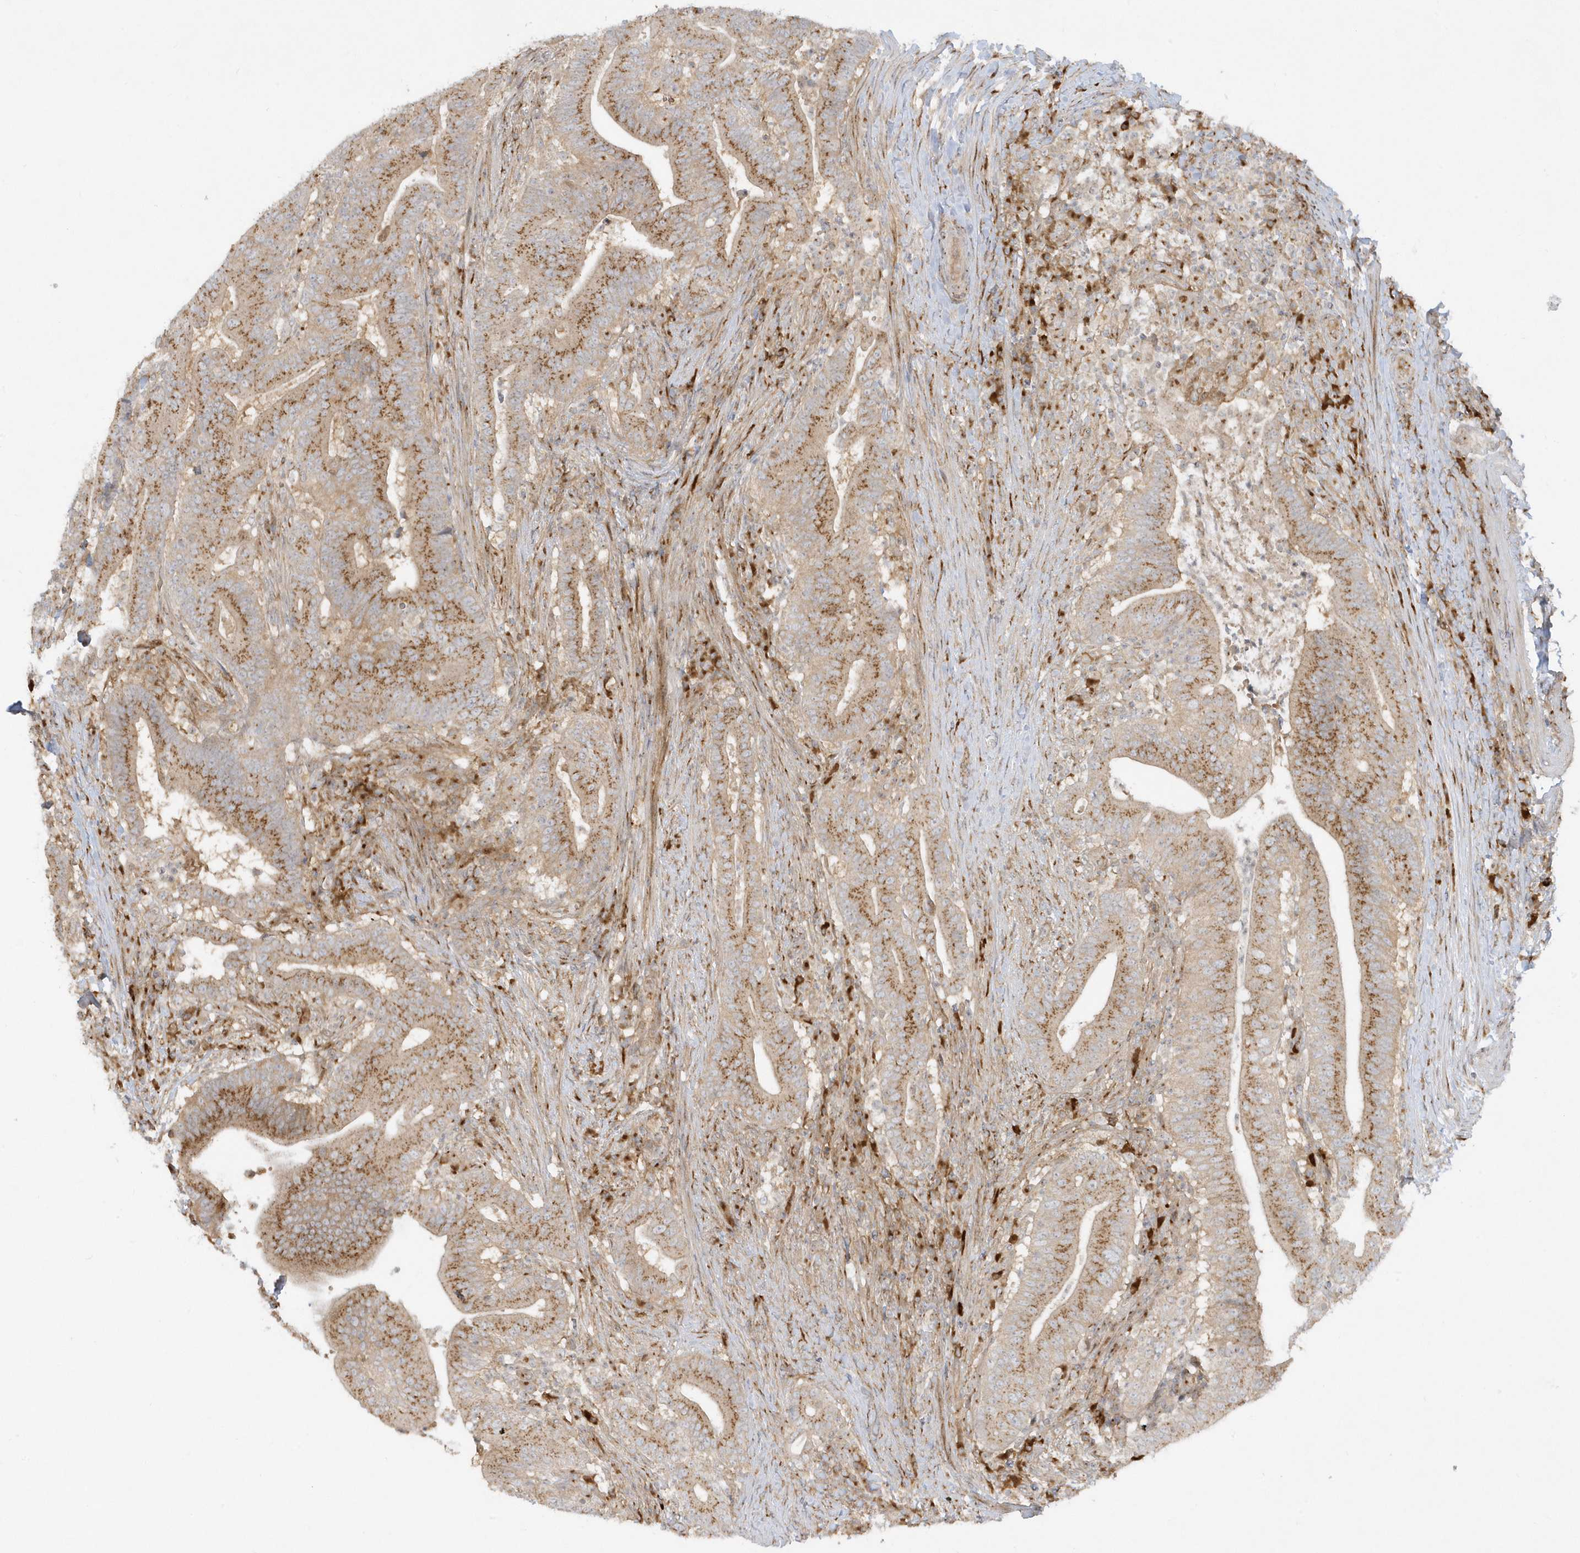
{"staining": {"intensity": "moderate", "quantity": ">75%", "location": "cytoplasmic/membranous"}, "tissue": "colorectal cancer", "cell_type": "Tumor cells", "image_type": "cancer", "snomed": [{"axis": "morphology", "description": "Adenocarcinoma, NOS"}, {"axis": "topography", "description": "Colon"}], "caption": "Adenocarcinoma (colorectal) tissue exhibits moderate cytoplasmic/membranous expression in approximately >75% of tumor cells The protein is shown in brown color, while the nuclei are stained blue.", "gene": "RPP40", "patient": {"sex": "female", "age": 66}}